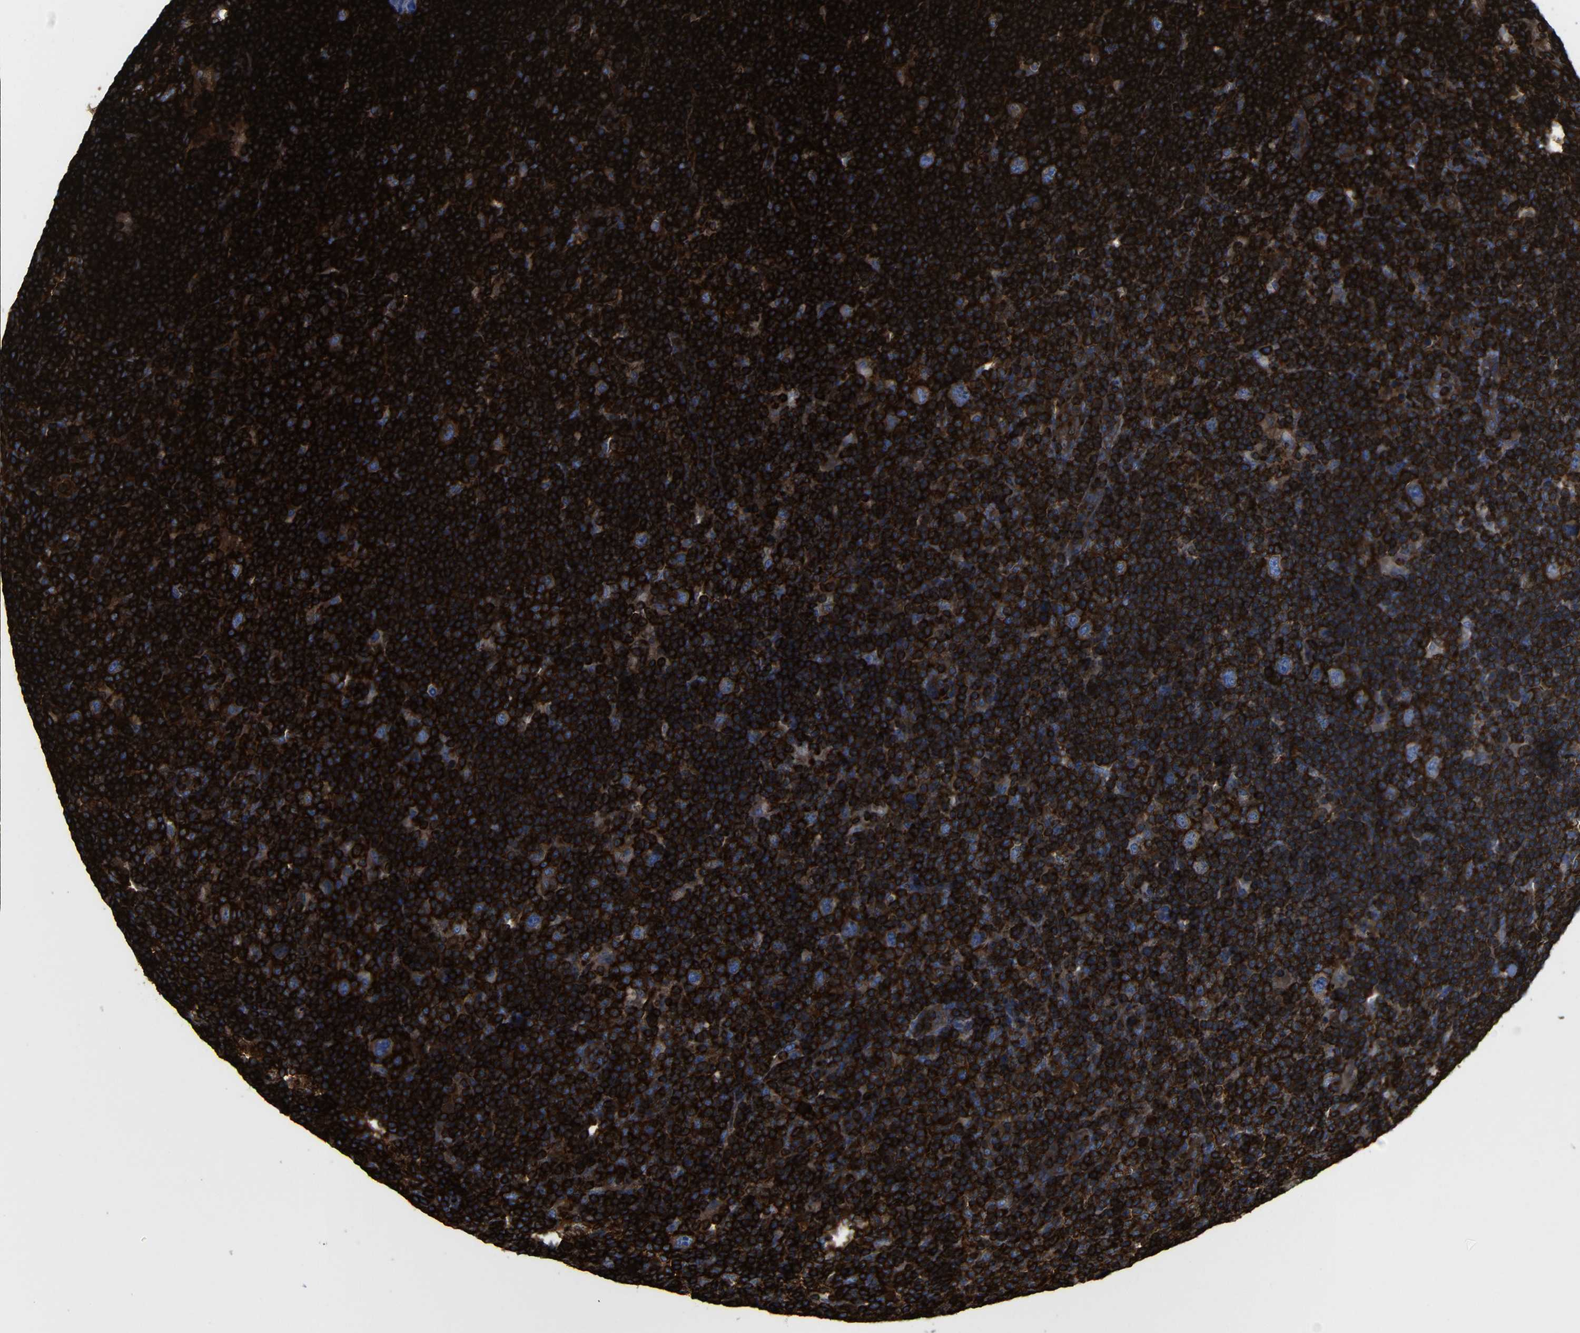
{"staining": {"intensity": "moderate", "quantity": ">75%", "location": "cytoplasmic/membranous"}, "tissue": "lymphoma", "cell_type": "Tumor cells", "image_type": "cancer", "snomed": [{"axis": "morphology", "description": "Hodgkin's disease, NOS"}, {"axis": "topography", "description": "Lymph node"}], "caption": "Immunohistochemical staining of lymphoma displays moderate cytoplasmic/membranous protein staining in about >75% of tumor cells.", "gene": "ARHGEF1", "patient": {"sex": "female", "age": 57}}